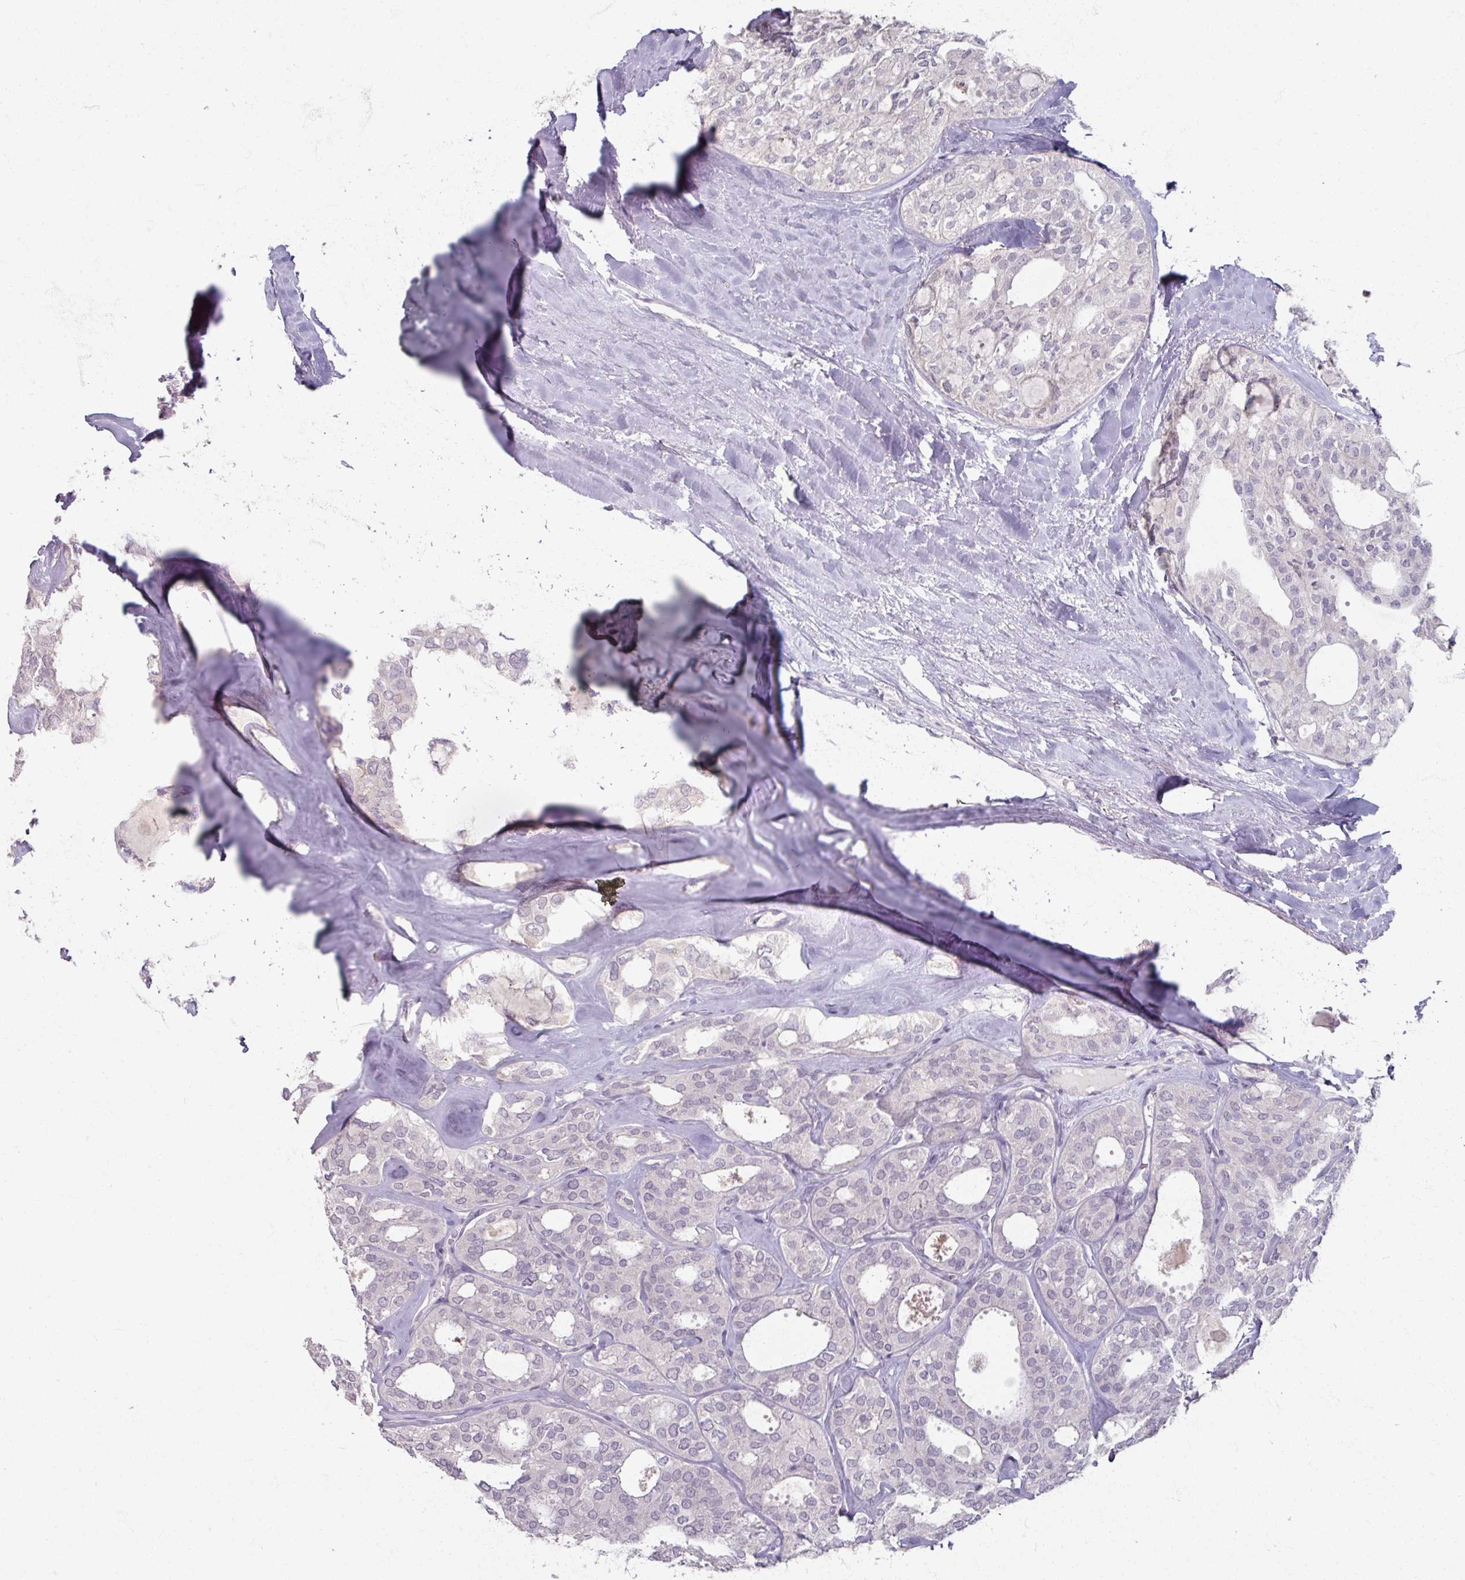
{"staining": {"intensity": "negative", "quantity": "none", "location": "none"}, "tissue": "thyroid cancer", "cell_type": "Tumor cells", "image_type": "cancer", "snomed": [{"axis": "morphology", "description": "Follicular adenoma carcinoma, NOS"}, {"axis": "topography", "description": "Thyroid gland"}], "caption": "A photomicrograph of human follicular adenoma carcinoma (thyroid) is negative for staining in tumor cells.", "gene": "SOX11", "patient": {"sex": "male", "age": 75}}